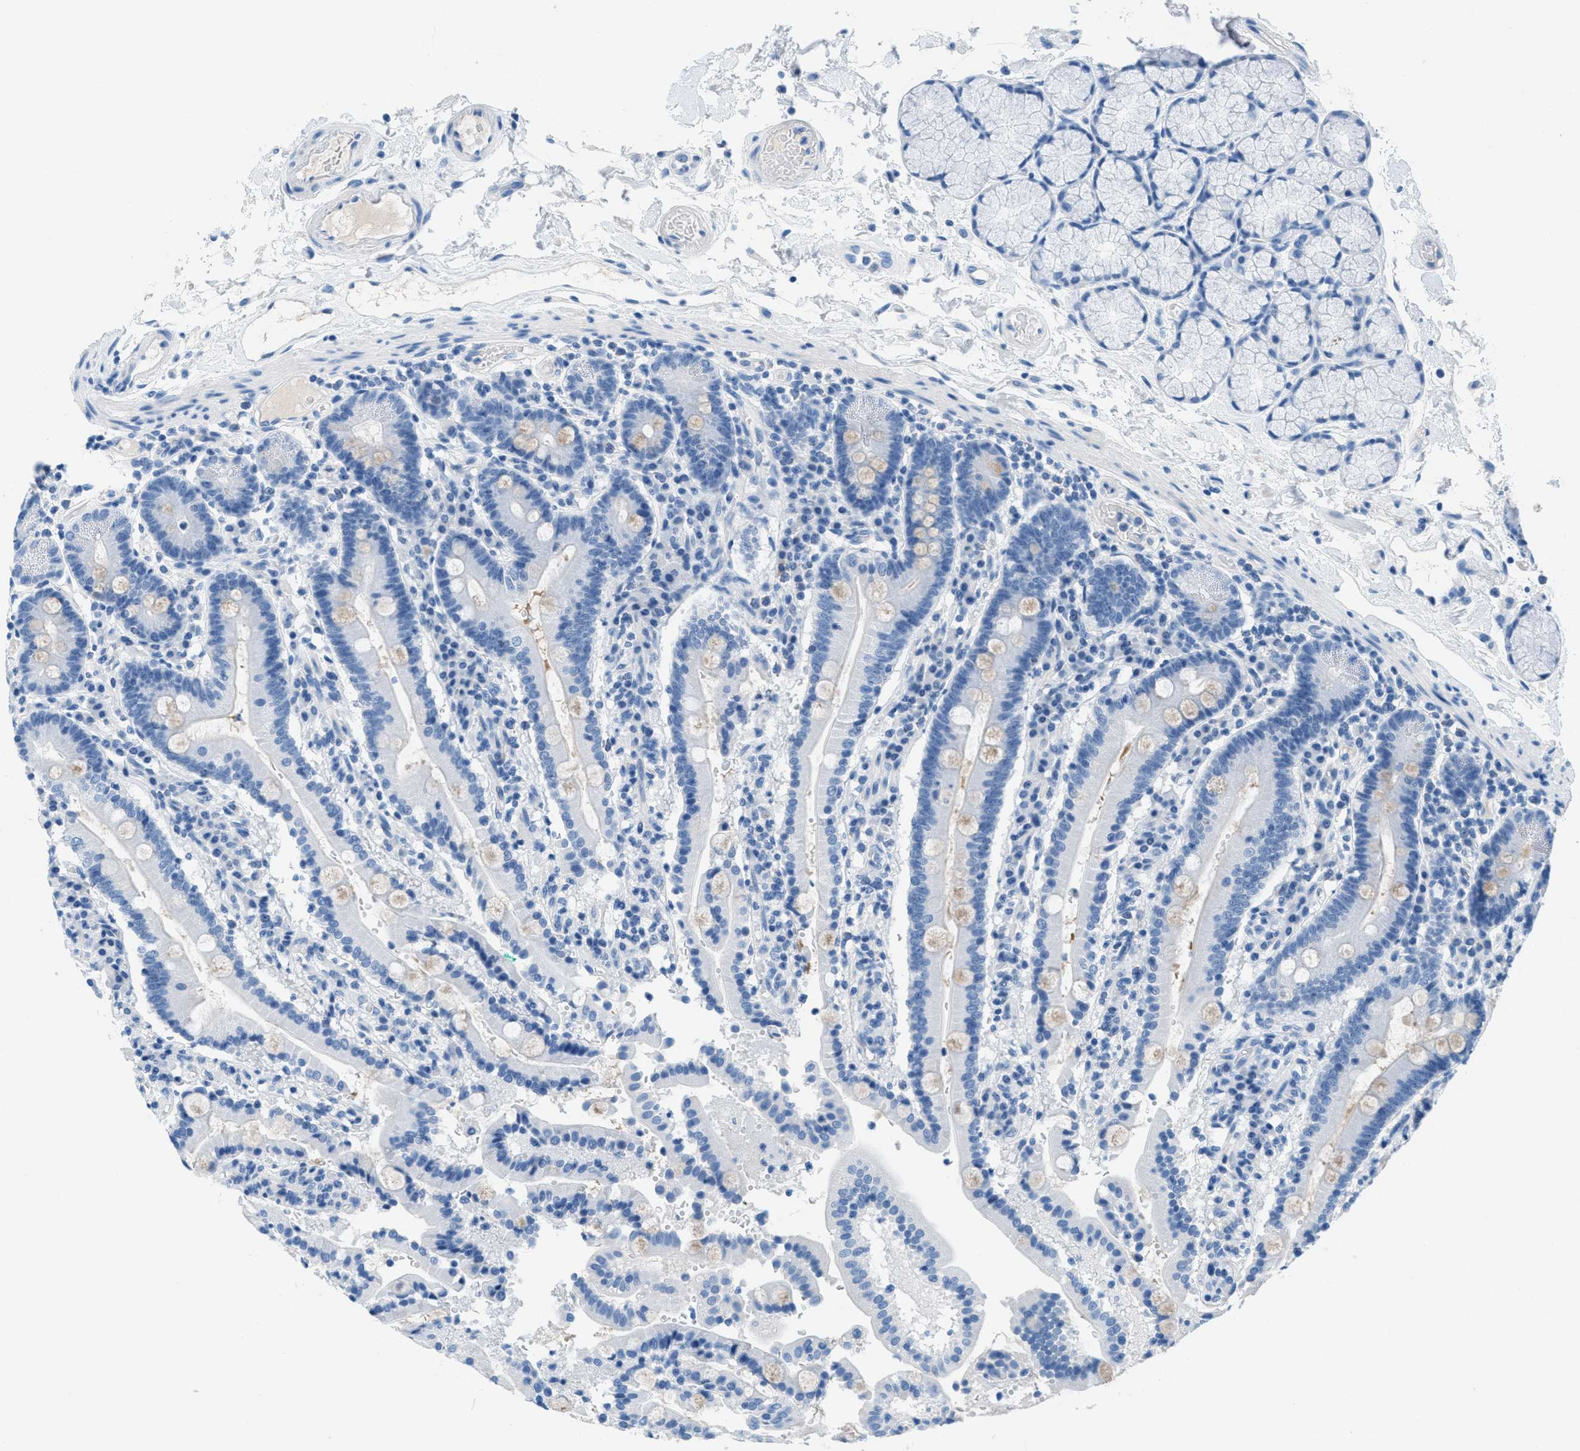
{"staining": {"intensity": "negative", "quantity": "none", "location": "none"}, "tissue": "duodenum", "cell_type": "Glandular cells", "image_type": "normal", "snomed": [{"axis": "morphology", "description": "Normal tissue, NOS"}, {"axis": "topography", "description": "Small intestine, NOS"}], "caption": "IHC histopathology image of unremarkable duodenum: duodenum stained with DAB (3,3'-diaminobenzidine) demonstrates no significant protein staining in glandular cells. The staining was performed using DAB (3,3'-diaminobenzidine) to visualize the protein expression in brown, while the nuclei were stained in blue with hematoxylin (Magnification: 20x).", "gene": "MGARP", "patient": {"sex": "female", "age": 71}}